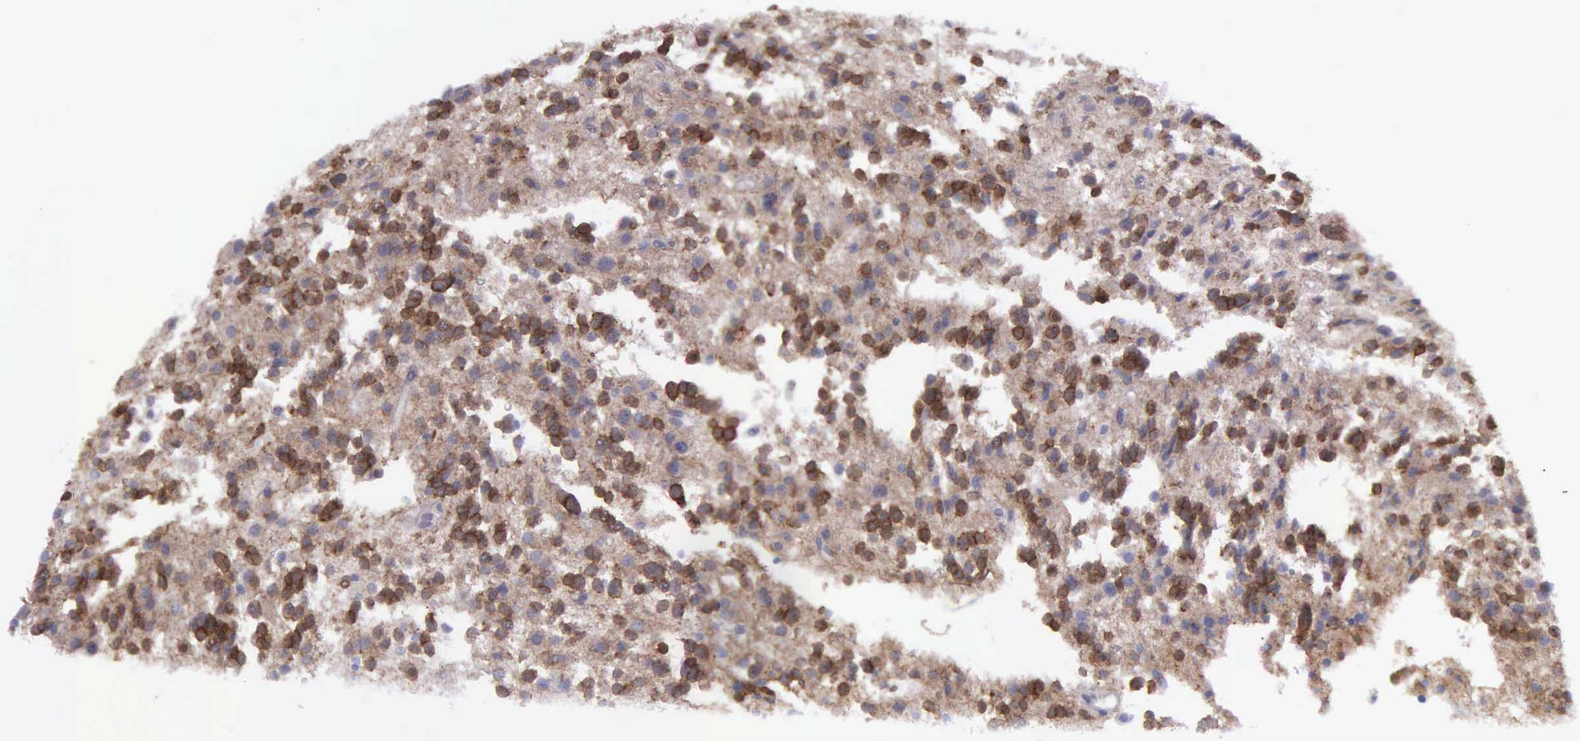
{"staining": {"intensity": "weak", "quantity": "25%-75%", "location": "cytoplasmic/membranous"}, "tissue": "glioma", "cell_type": "Tumor cells", "image_type": "cancer", "snomed": [{"axis": "morphology", "description": "Glioma, malignant, Low grade"}, {"axis": "topography", "description": "Brain"}], "caption": "IHC of malignant glioma (low-grade) reveals low levels of weak cytoplasmic/membranous staining in approximately 25%-75% of tumor cells. The staining was performed using DAB, with brown indicating positive protein expression. Nuclei are stained blue with hematoxylin.", "gene": "MICAL3", "patient": {"sex": "female", "age": 36}}